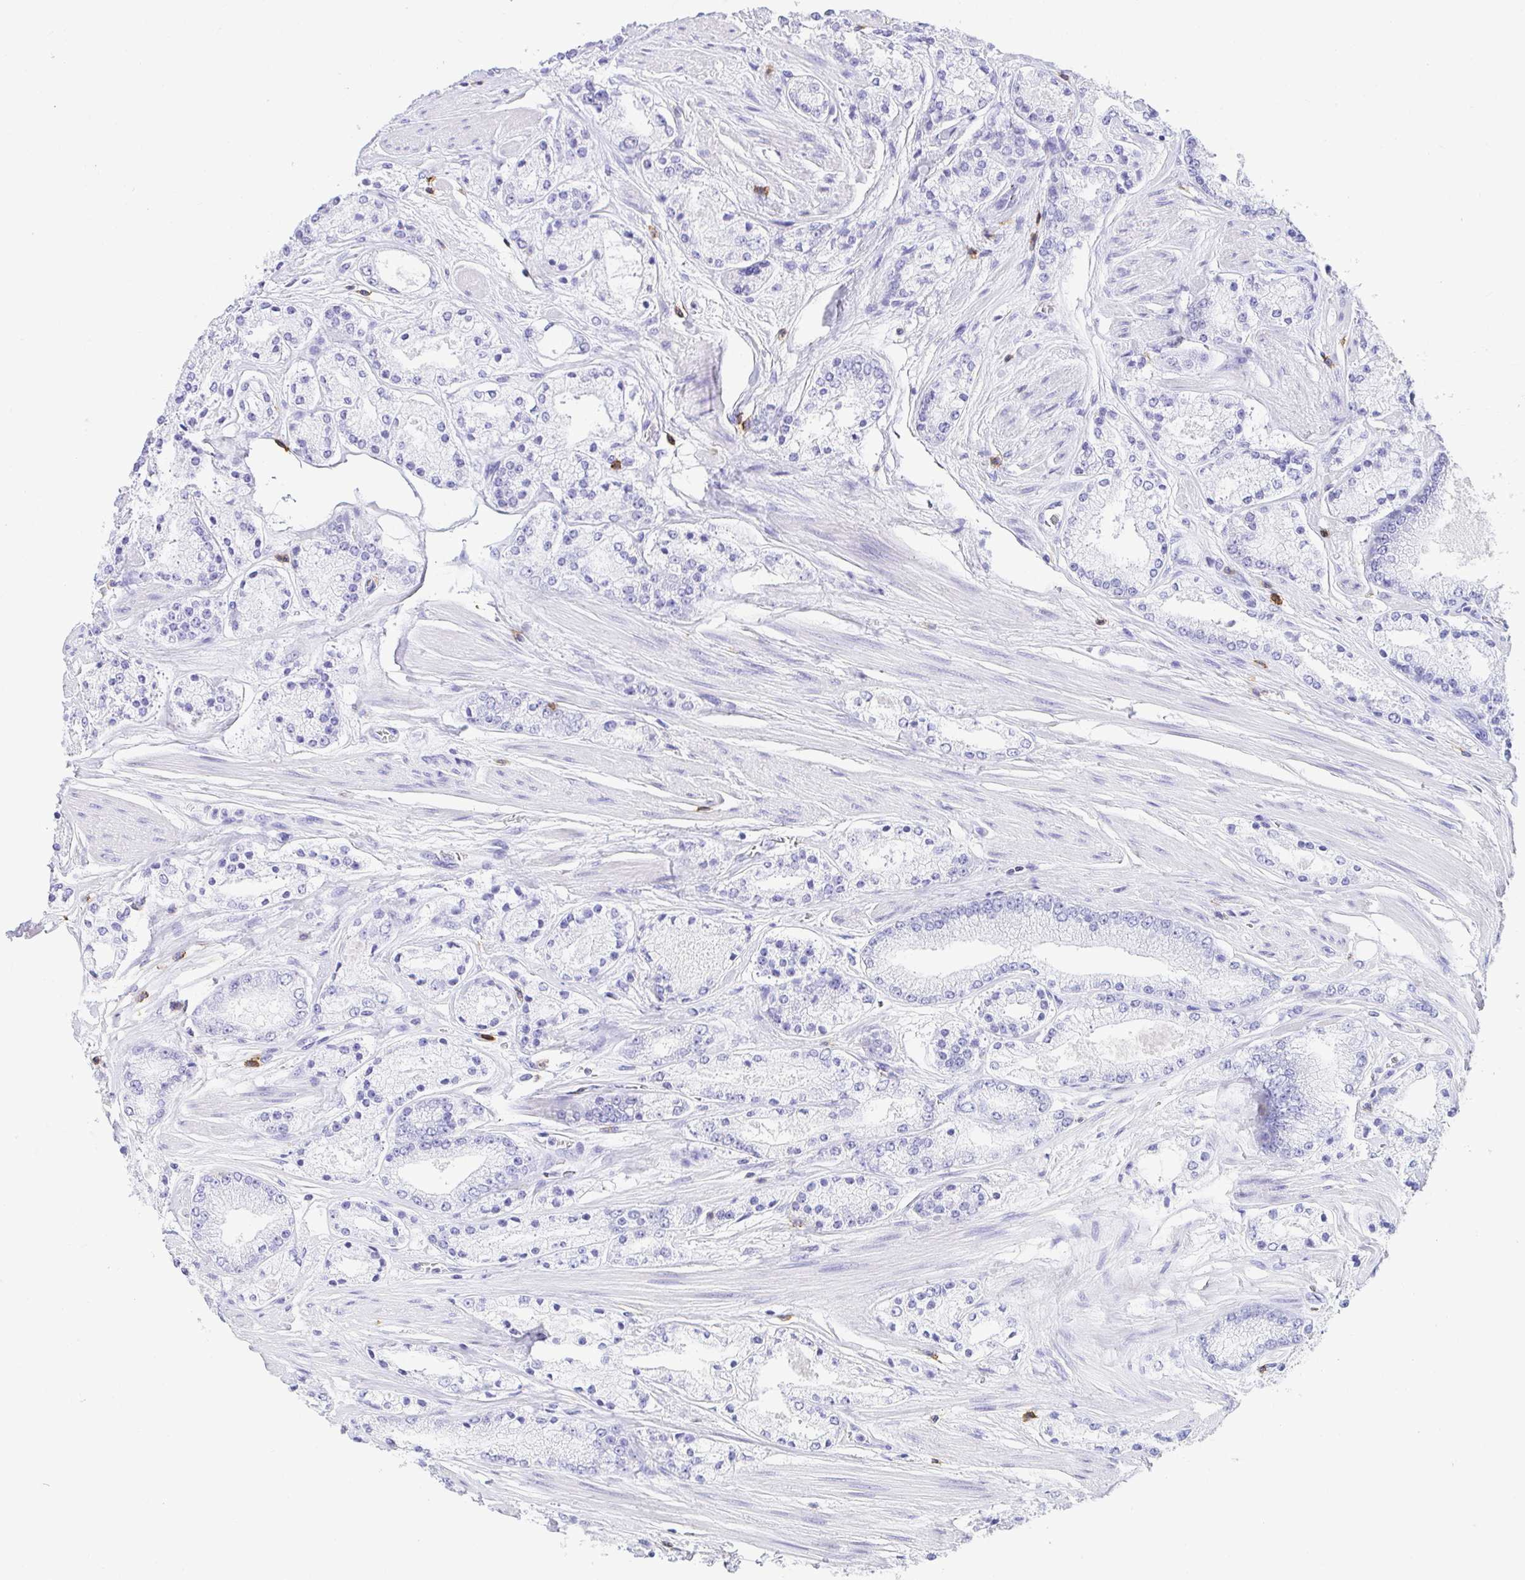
{"staining": {"intensity": "negative", "quantity": "none", "location": "none"}, "tissue": "prostate cancer", "cell_type": "Tumor cells", "image_type": "cancer", "snomed": [{"axis": "morphology", "description": "Adenocarcinoma, High grade"}, {"axis": "topography", "description": "Prostate"}], "caption": "DAB immunohistochemical staining of human prostate cancer (high-grade adenocarcinoma) displays no significant staining in tumor cells.", "gene": "CD5", "patient": {"sex": "male", "age": 63}}